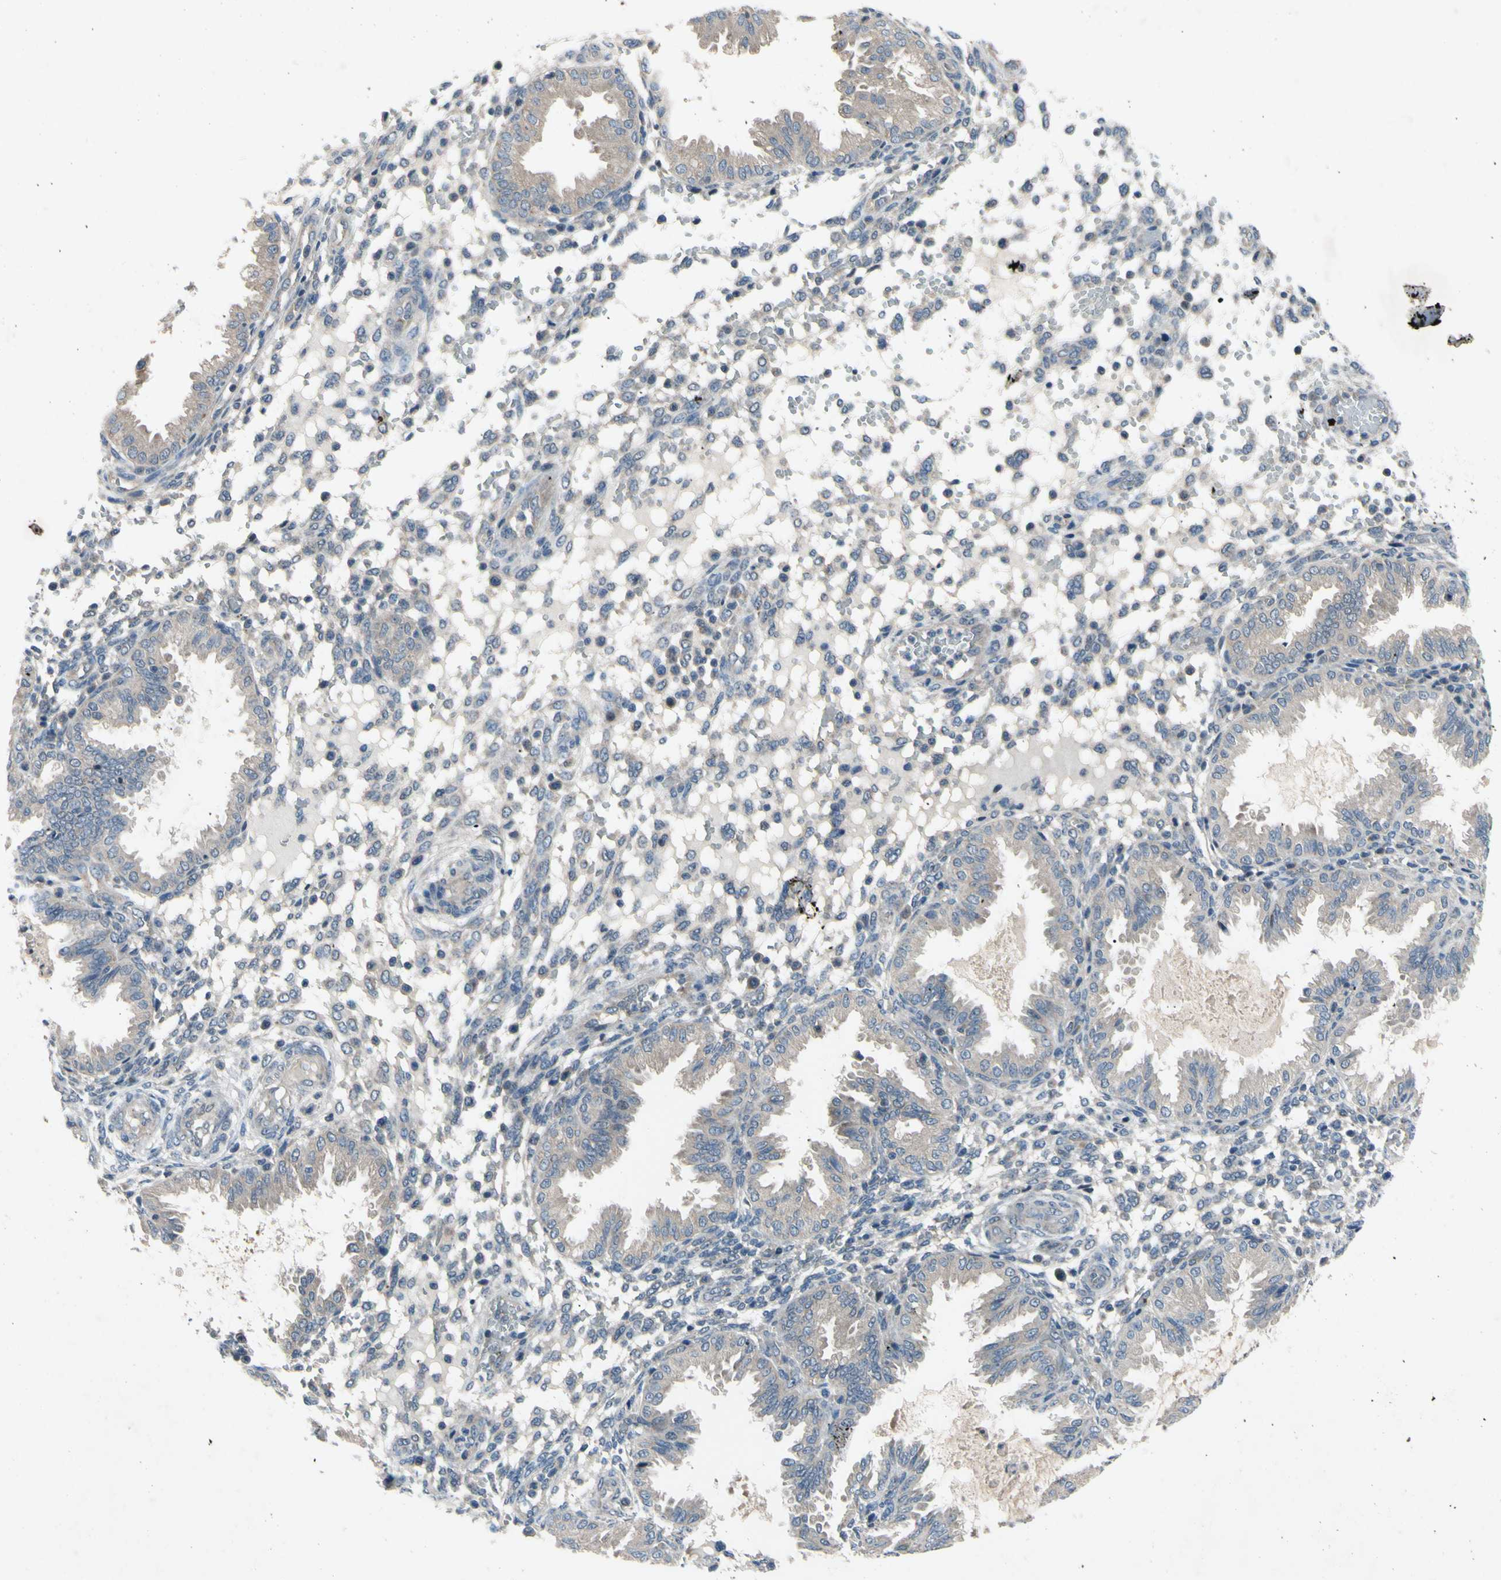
{"staining": {"intensity": "weak", "quantity": "<25%", "location": "cytoplasmic/membranous"}, "tissue": "endometrium", "cell_type": "Cells in endometrial stroma", "image_type": "normal", "snomed": [{"axis": "morphology", "description": "Normal tissue, NOS"}, {"axis": "topography", "description": "Endometrium"}], "caption": "Immunohistochemical staining of normal human endometrium displays no significant expression in cells in endometrial stroma.", "gene": "HILPDA", "patient": {"sex": "female", "age": 33}}